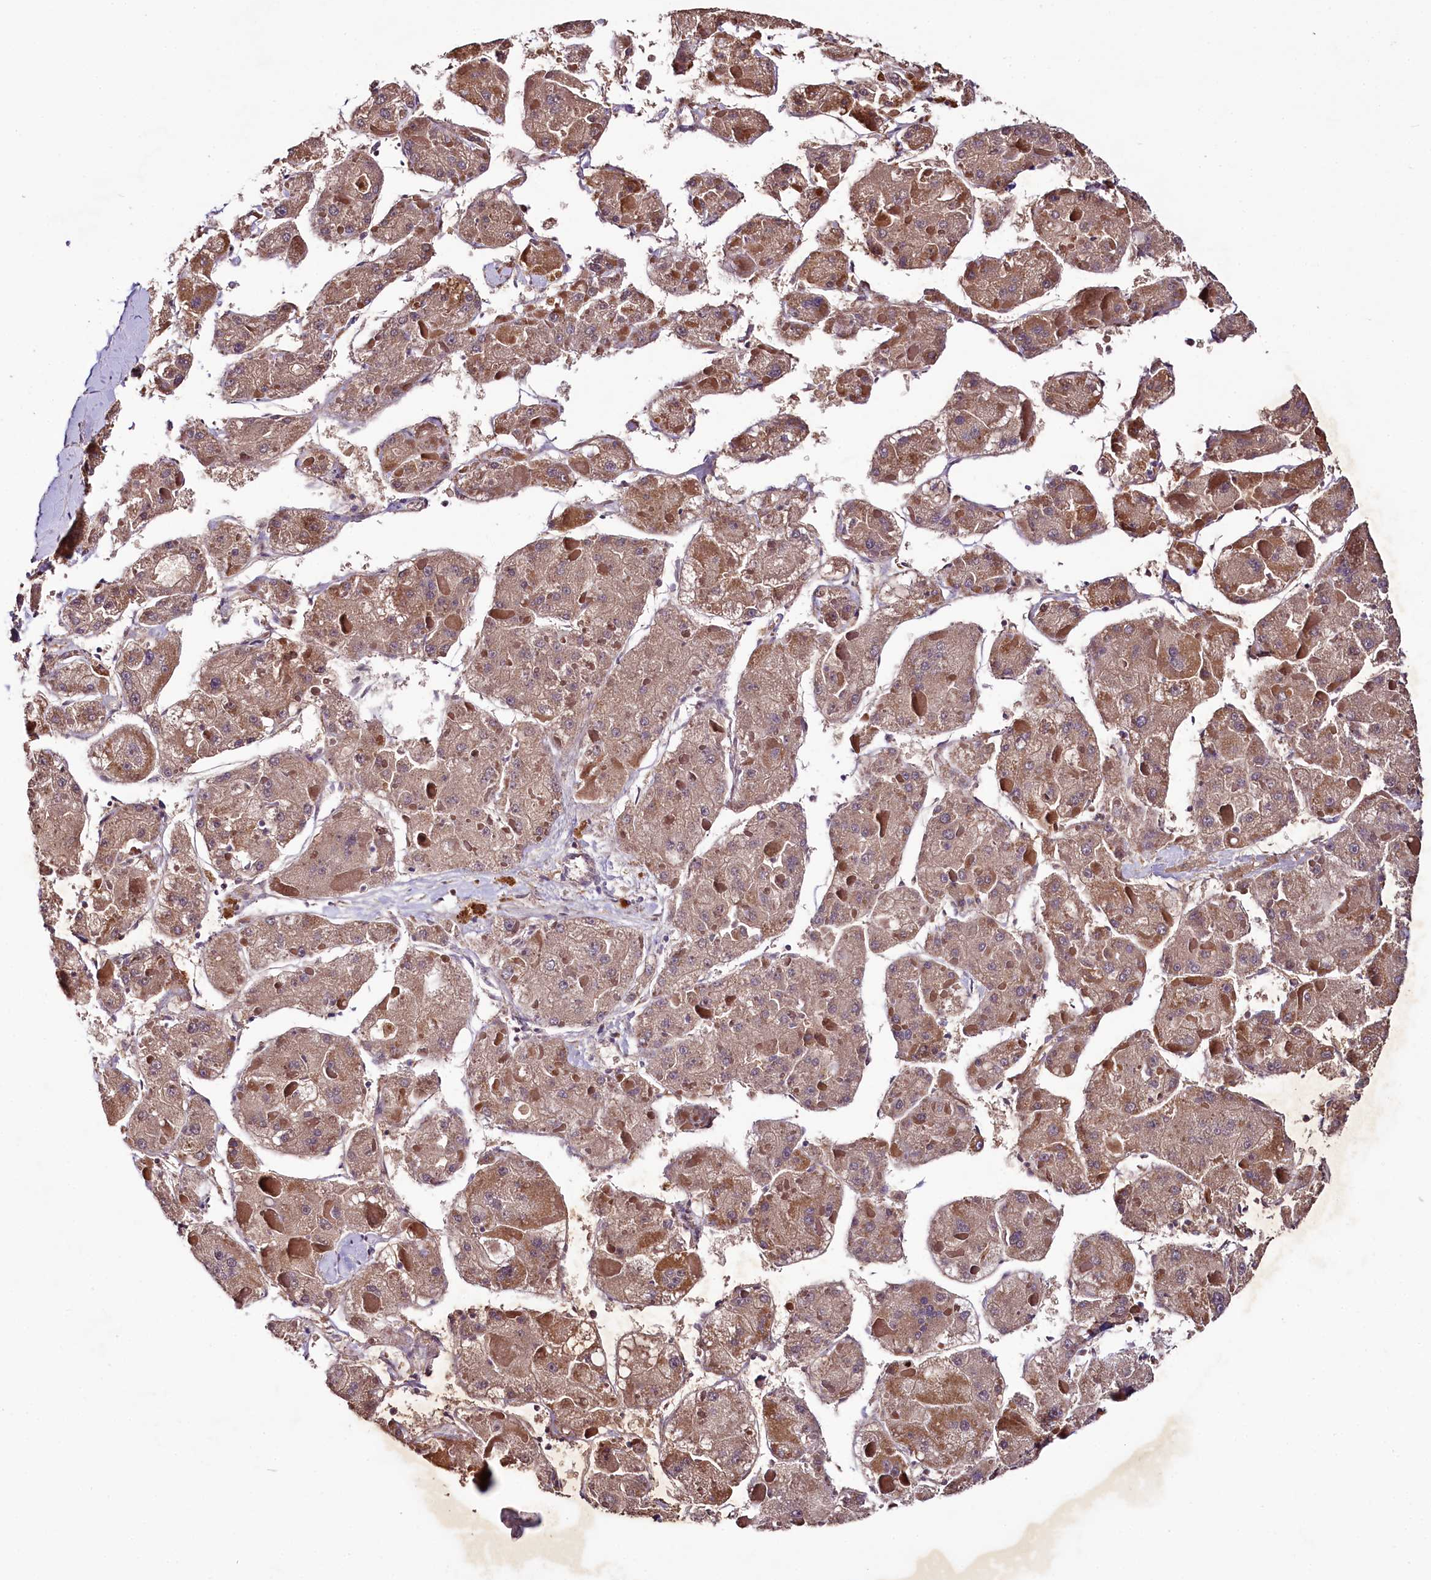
{"staining": {"intensity": "weak", "quantity": ">75%", "location": "cytoplasmic/membranous"}, "tissue": "liver cancer", "cell_type": "Tumor cells", "image_type": "cancer", "snomed": [{"axis": "morphology", "description": "Carcinoma, Hepatocellular, NOS"}, {"axis": "topography", "description": "Liver"}], "caption": "DAB immunohistochemical staining of human liver hepatocellular carcinoma demonstrates weak cytoplasmic/membranous protein staining in about >75% of tumor cells.", "gene": "ZNF45", "patient": {"sex": "female", "age": 73}}